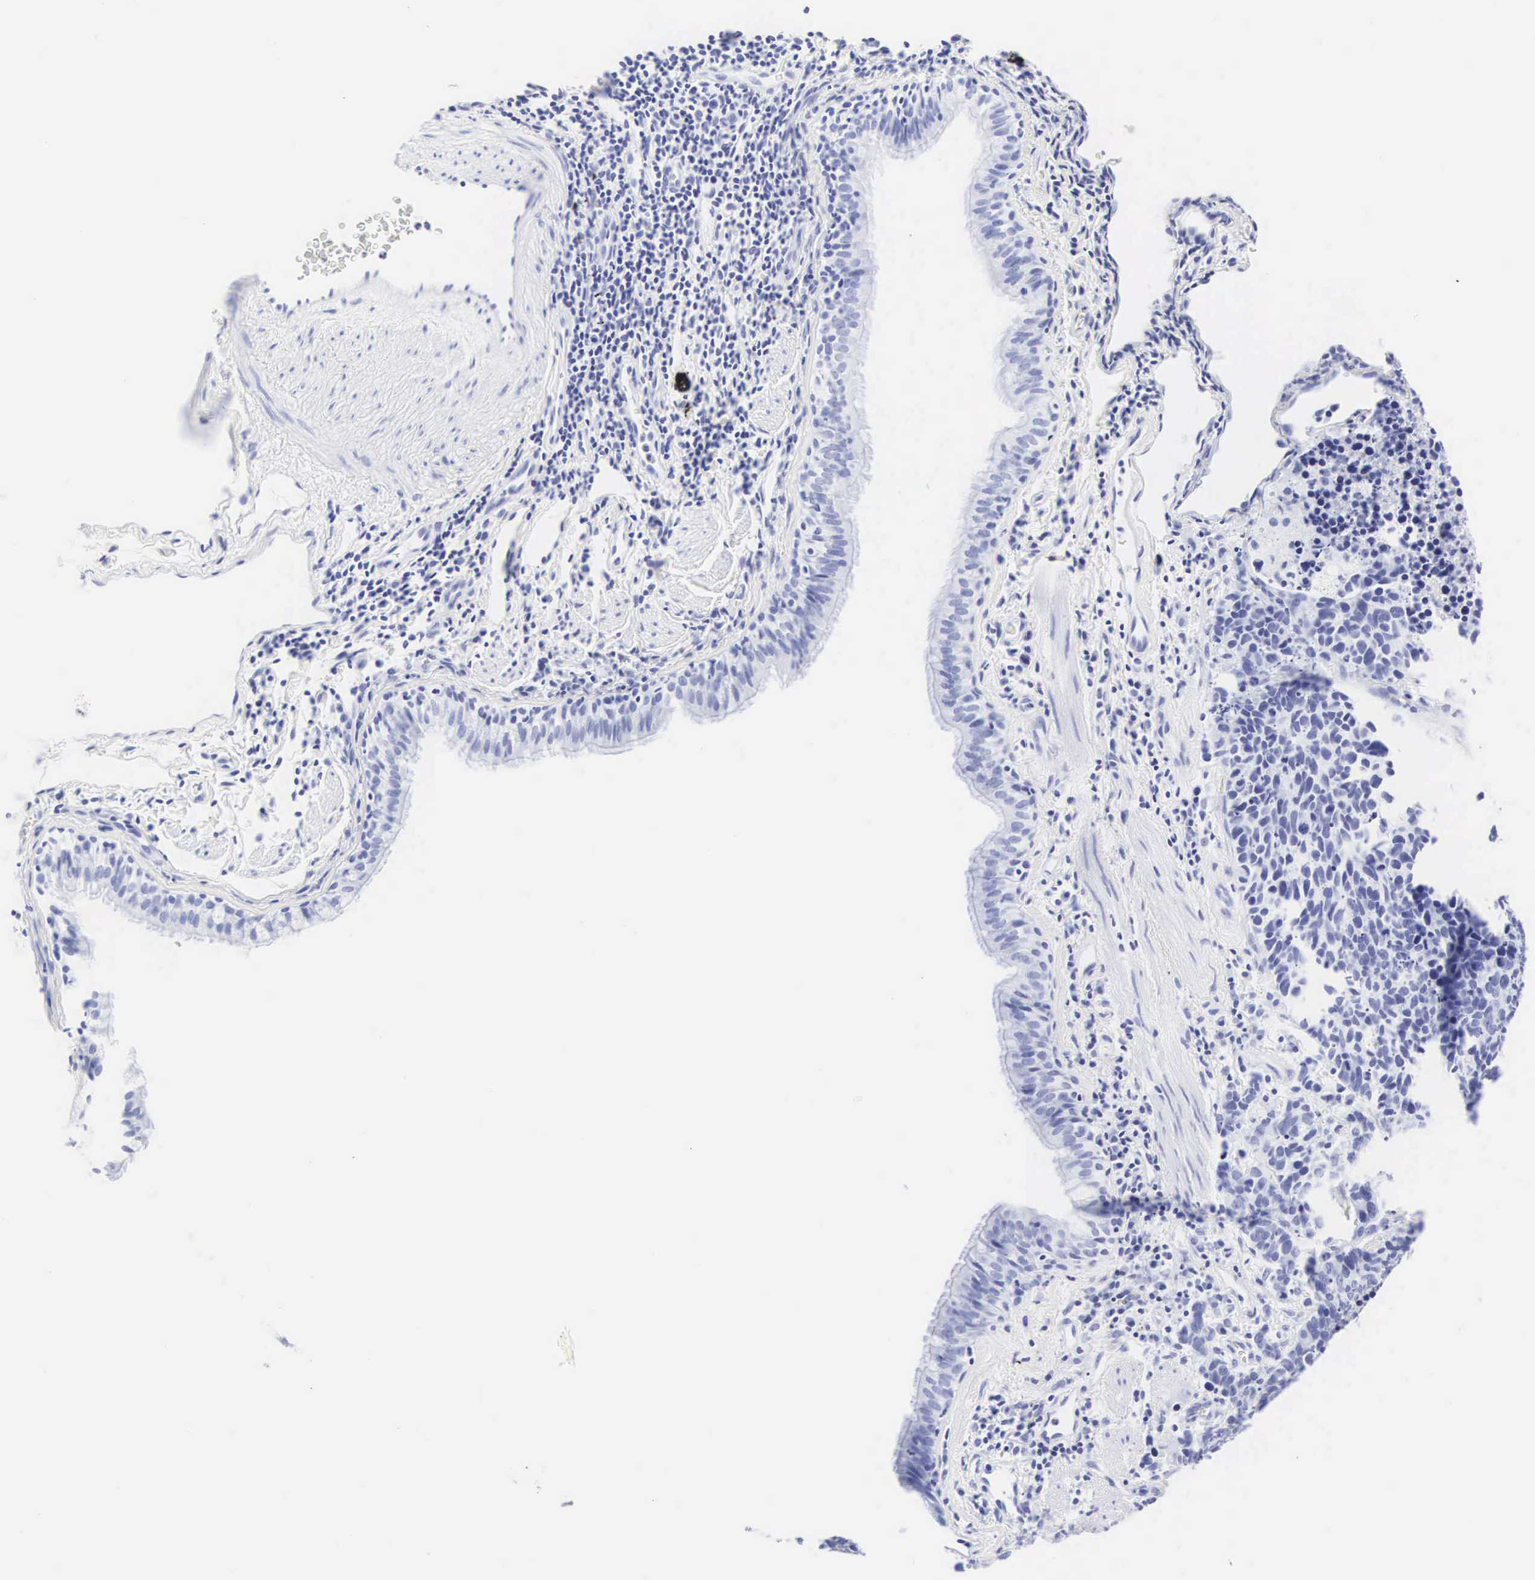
{"staining": {"intensity": "negative", "quantity": "none", "location": "none"}, "tissue": "lung cancer", "cell_type": "Tumor cells", "image_type": "cancer", "snomed": [{"axis": "morphology", "description": "Neoplasm, malignant, NOS"}, {"axis": "topography", "description": "Lung"}], "caption": "The IHC micrograph has no significant positivity in tumor cells of lung cancer tissue.", "gene": "CGB3", "patient": {"sex": "female", "age": 75}}